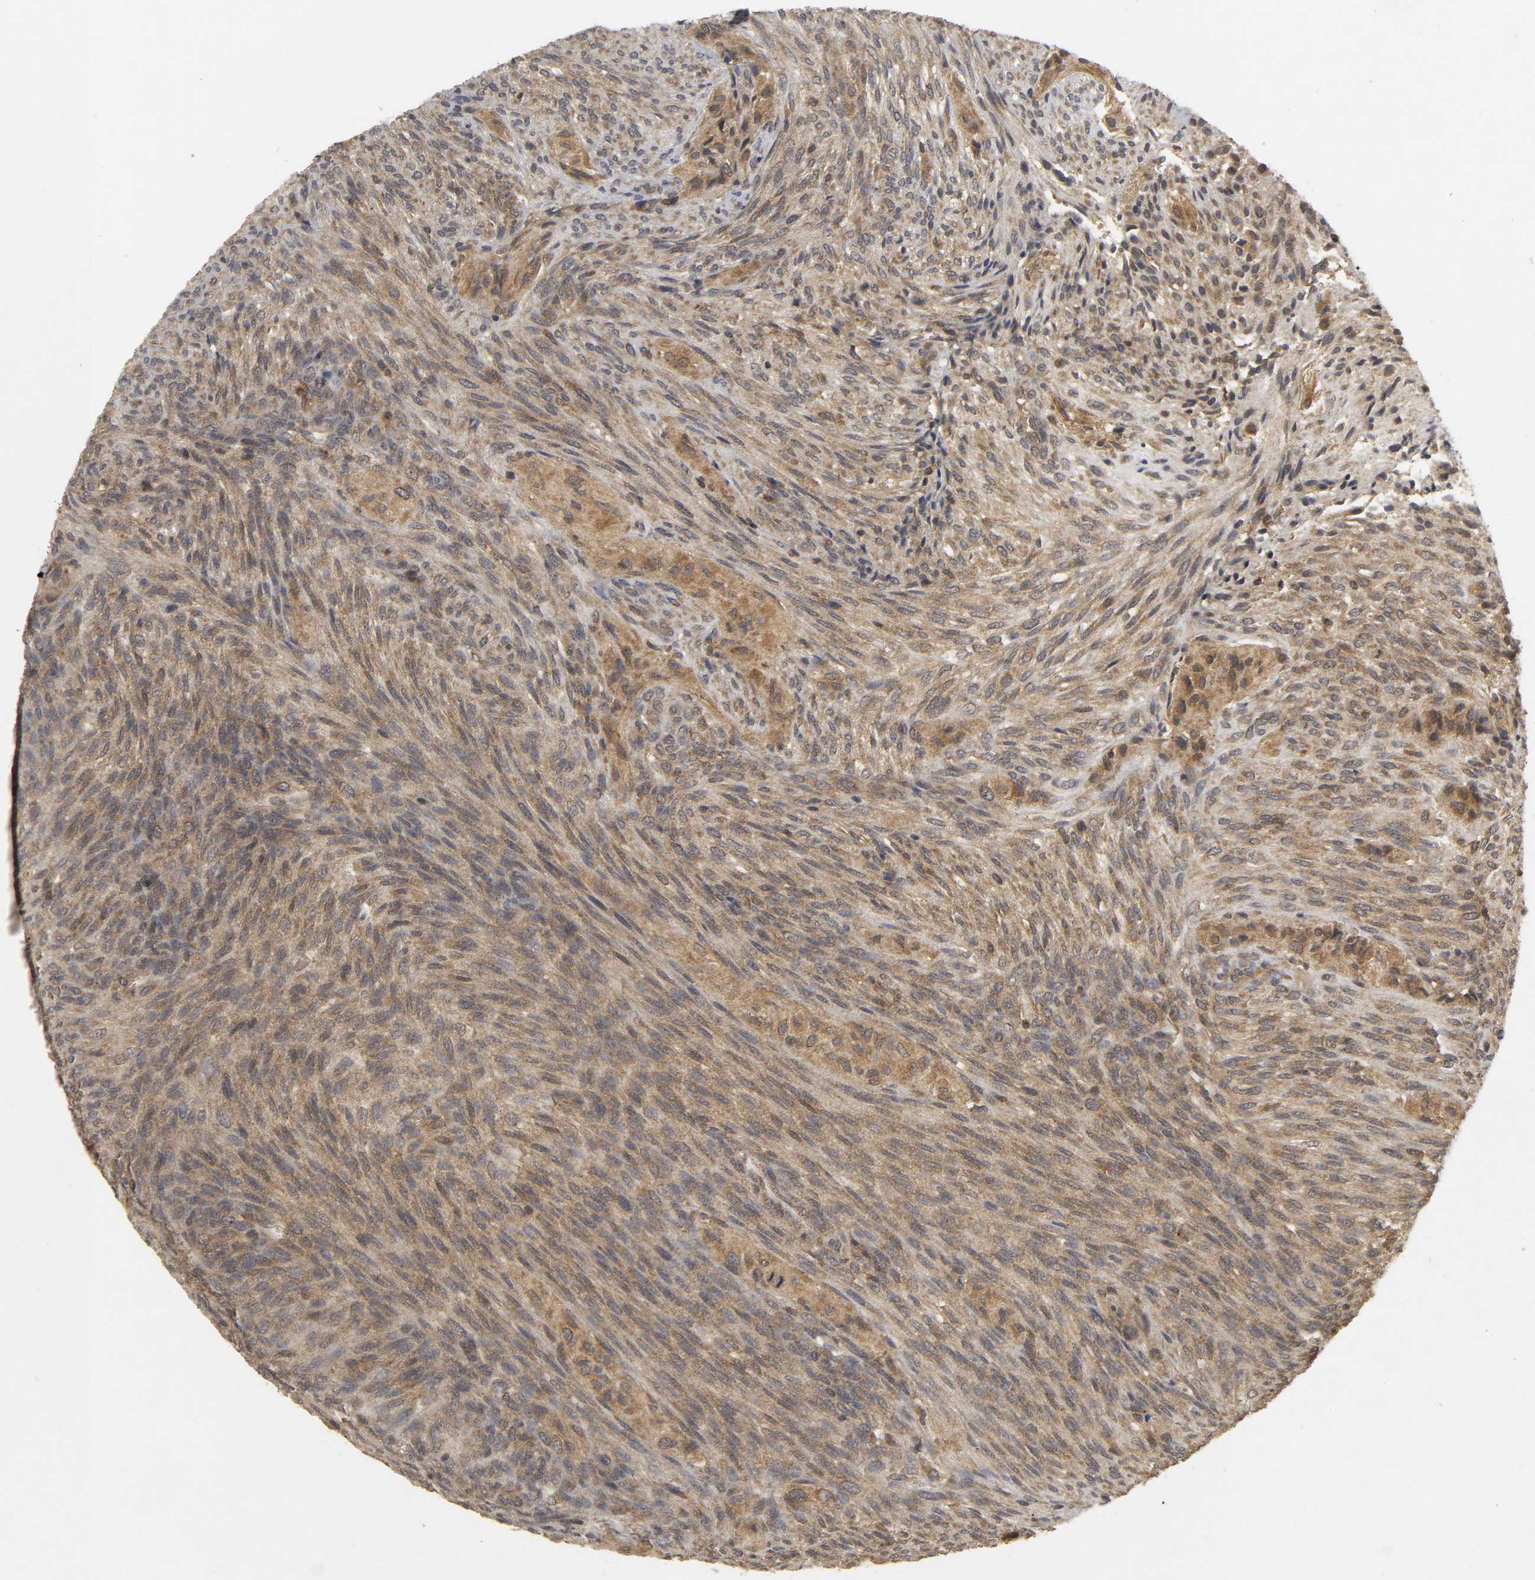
{"staining": {"intensity": "moderate", "quantity": ">75%", "location": "cytoplasmic/membranous"}, "tissue": "glioma", "cell_type": "Tumor cells", "image_type": "cancer", "snomed": [{"axis": "morphology", "description": "Glioma, malignant, High grade"}, {"axis": "topography", "description": "Cerebral cortex"}], "caption": "Moderate cytoplasmic/membranous expression is present in about >75% of tumor cells in malignant glioma (high-grade).", "gene": "TRAF6", "patient": {"sex": "female", "age": 55}}